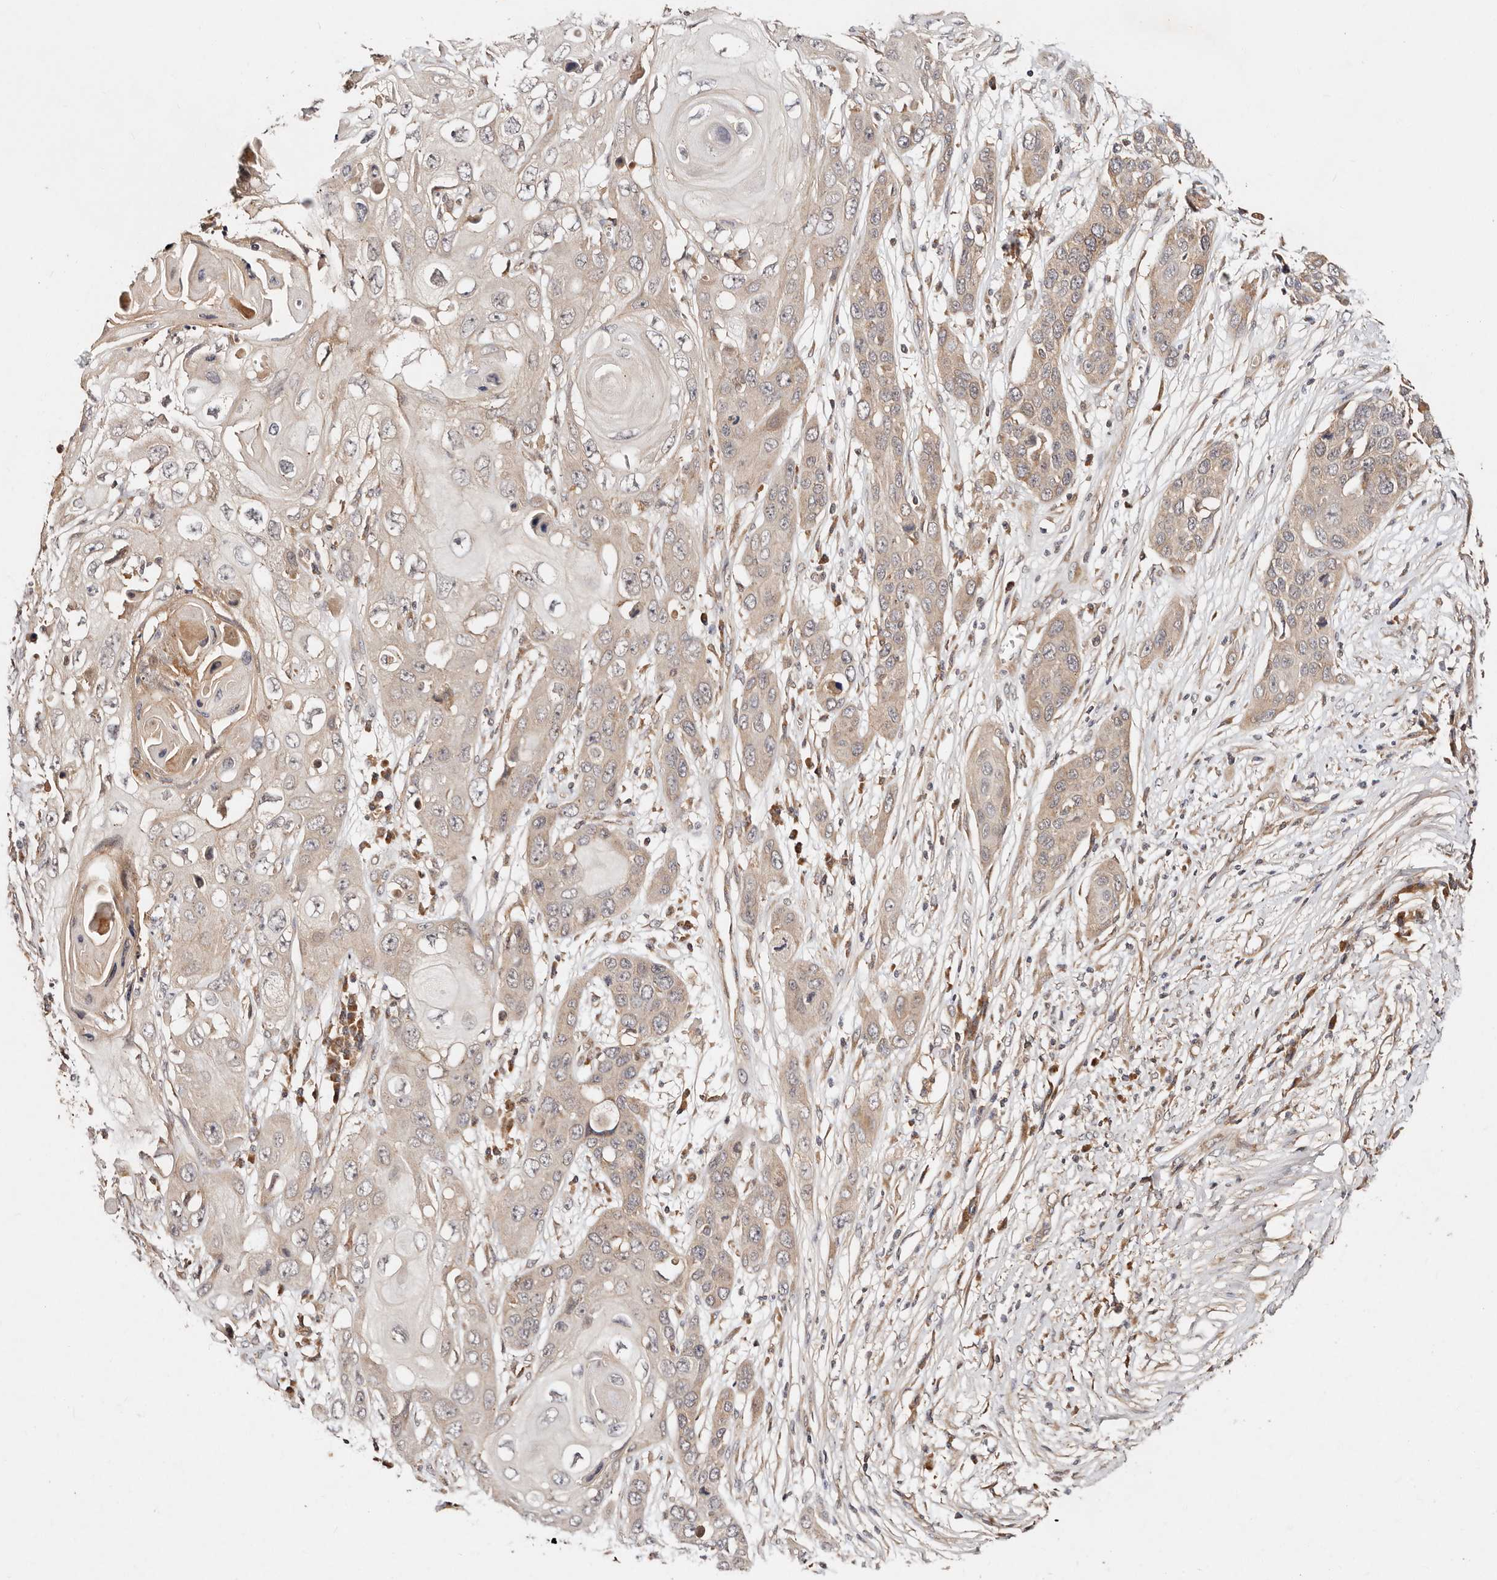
{"staining": {"intensity": "weak", "quantity": "25%-75%", "location": "cytoplasmic/membranous"}, "tissue": "skin cancer", "cell_type": "Tumor cells", "image_type": "cancer", "snomed": [{"axis": "morphology", "description": "Squamous cell carcinoma, NOS"}, {"axis": "topography", "description": "Skin"}], "caption": "Immunohistochemical staining of human squamous cell carcinoma (skin) displays weak cytoplasmic/membranous protein staining in about 25%-75% of tumor cells.", "gene": "DENND11", "patient": {"sex": "male", "age": 55}}